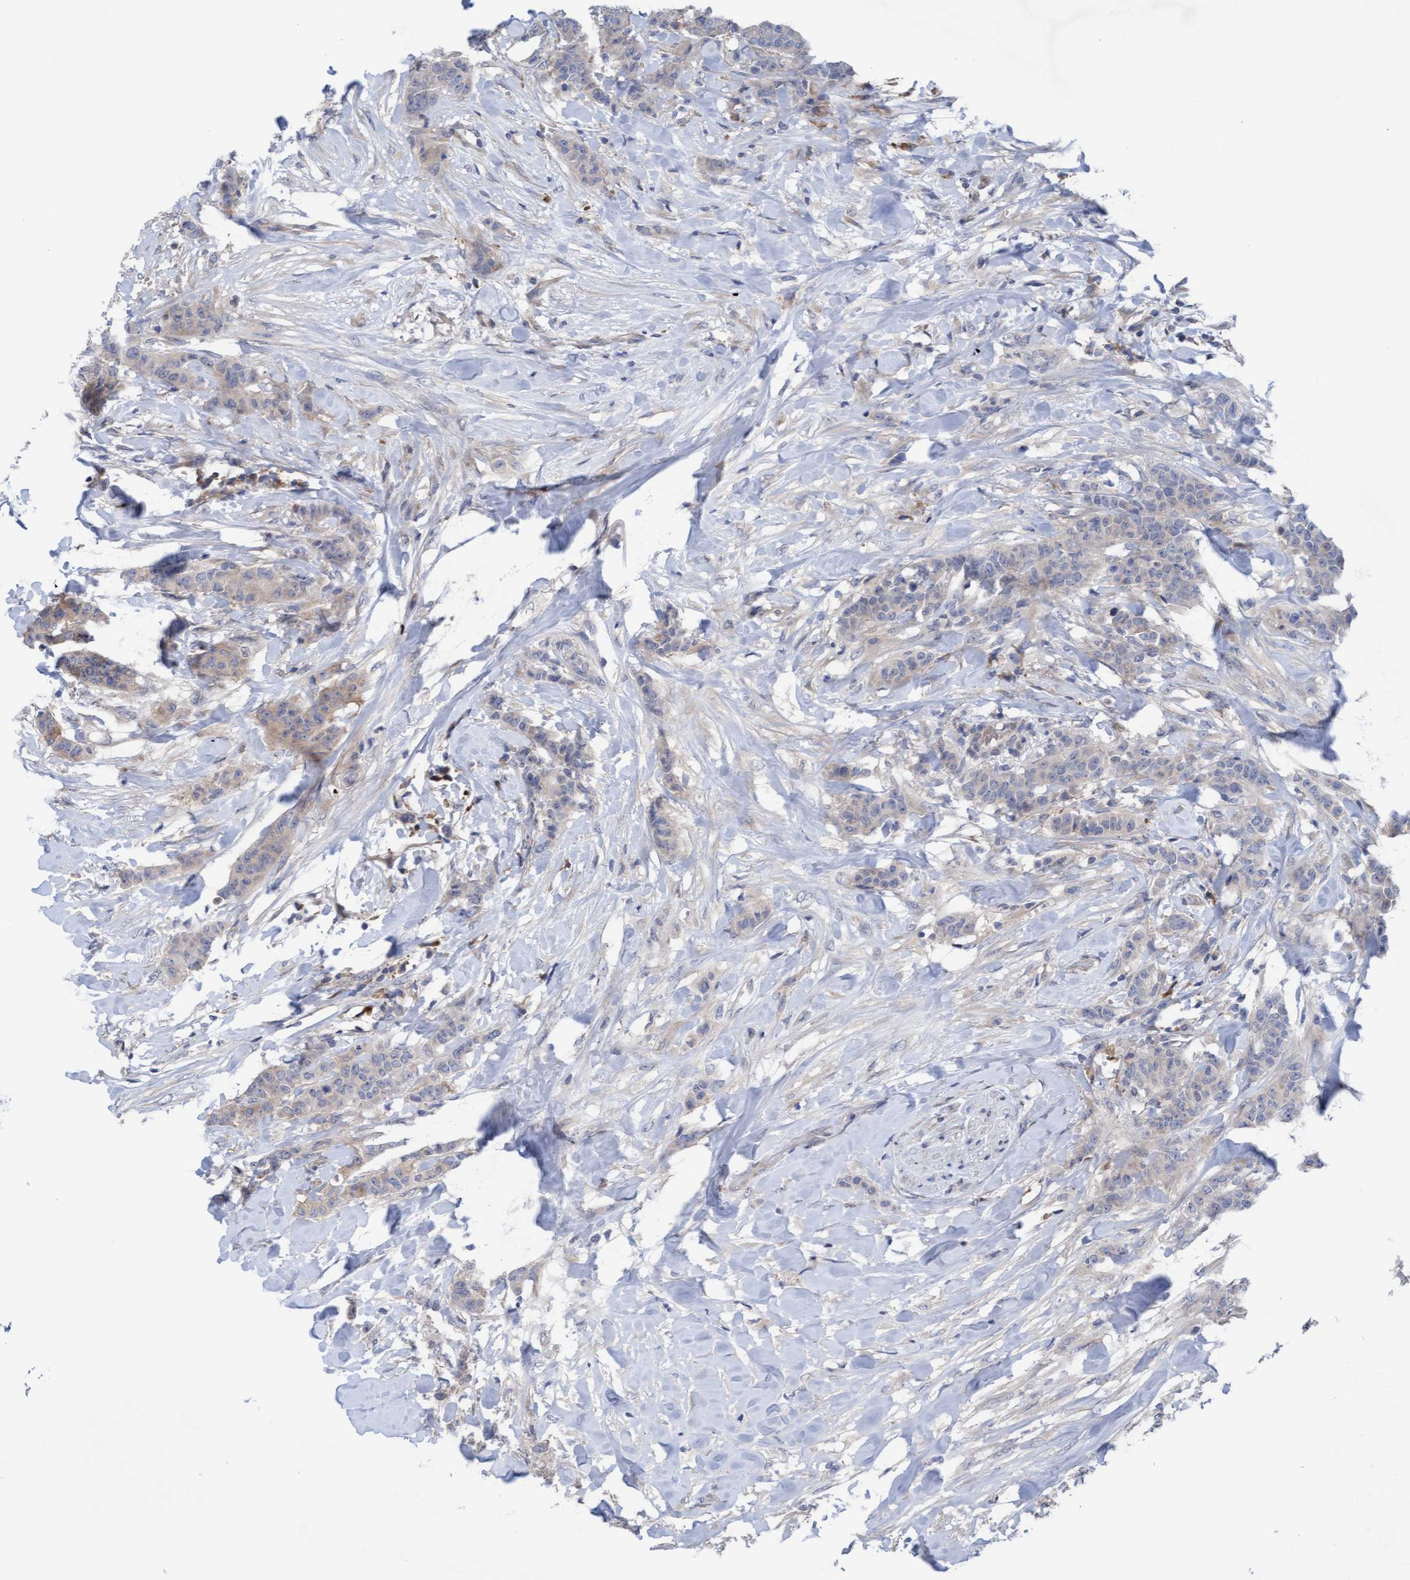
{"staining": {"intensity": "weak", "quantity": "<25%", "location": "cytoplasmic/membranous"}, "tissue": "breast cancer", "cell_type": "Tumor cells", "image_type": "cancer", "snomed": [{"axis": "morphology", "description": "Normal tissue, NOS"}, {"axis": "morphology", "description": "Duct carcinoma"}, {"axis": "topography", "description": "Breast"}], "caption": "An immunohistochemistry image of intraductal carcinoma (breast) is shown. There is no staining in tumor cells of intraductal carcinoma (breast).", "gene": "PLCD1", "patient": {"sex": "female", "age": 40}}